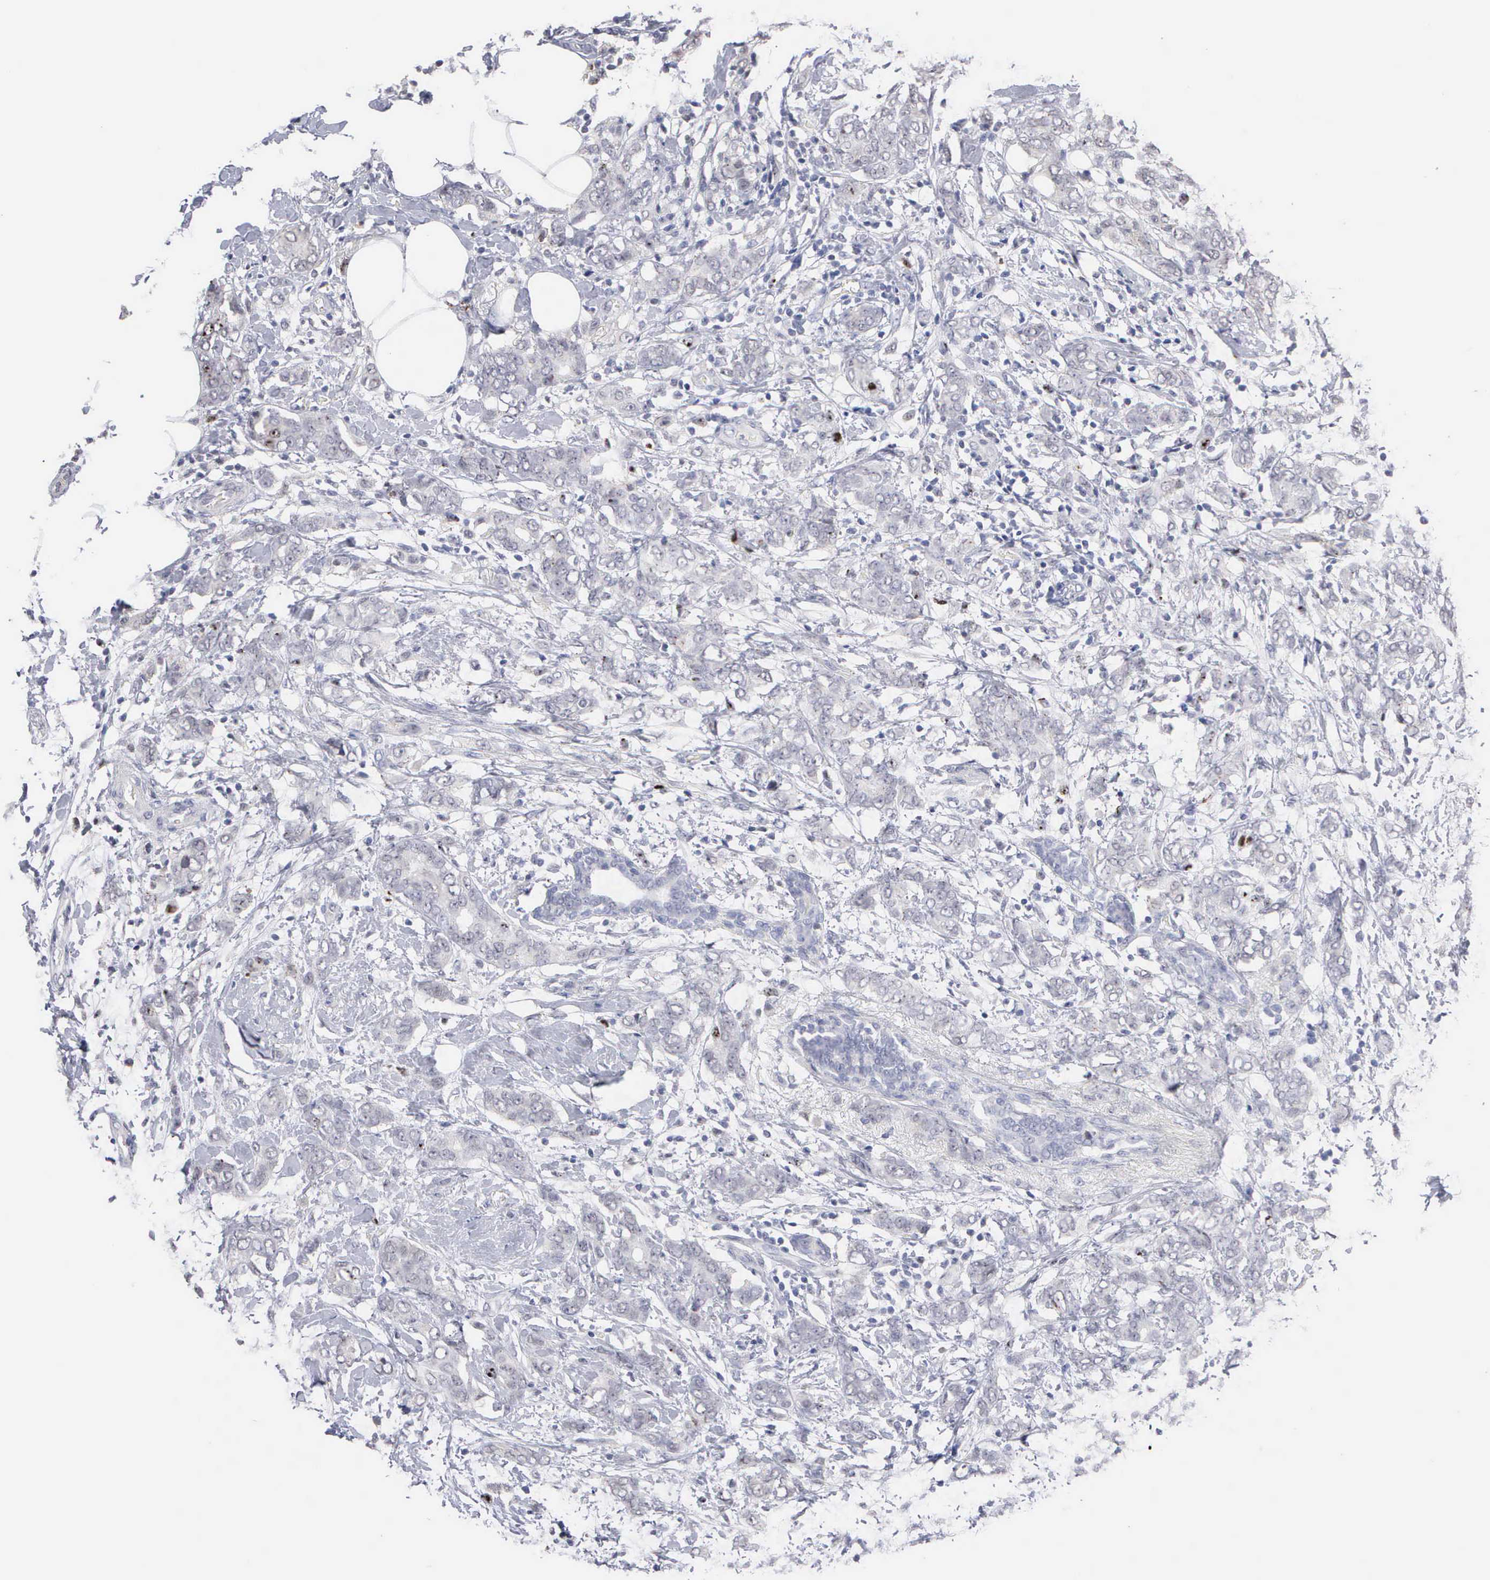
{"staining": {"intensity": "negative", "quantity": "none", "location": "none"}, "tissue": "breast cancer", "cell_type": "Tumor cells", "image_type": "cancer", "snomed": [{"axis": "morphology", "description": "Duct carcinoma"}, {"axis": "topography", "description": "Breast"}], "caption": "Human infiltrating ductal carcinoma (breast) stained for a protein using IHC displays no expression in tumor cells.", "gene": "KDM6A", "patient": {"sex": "female", "age": 53}}